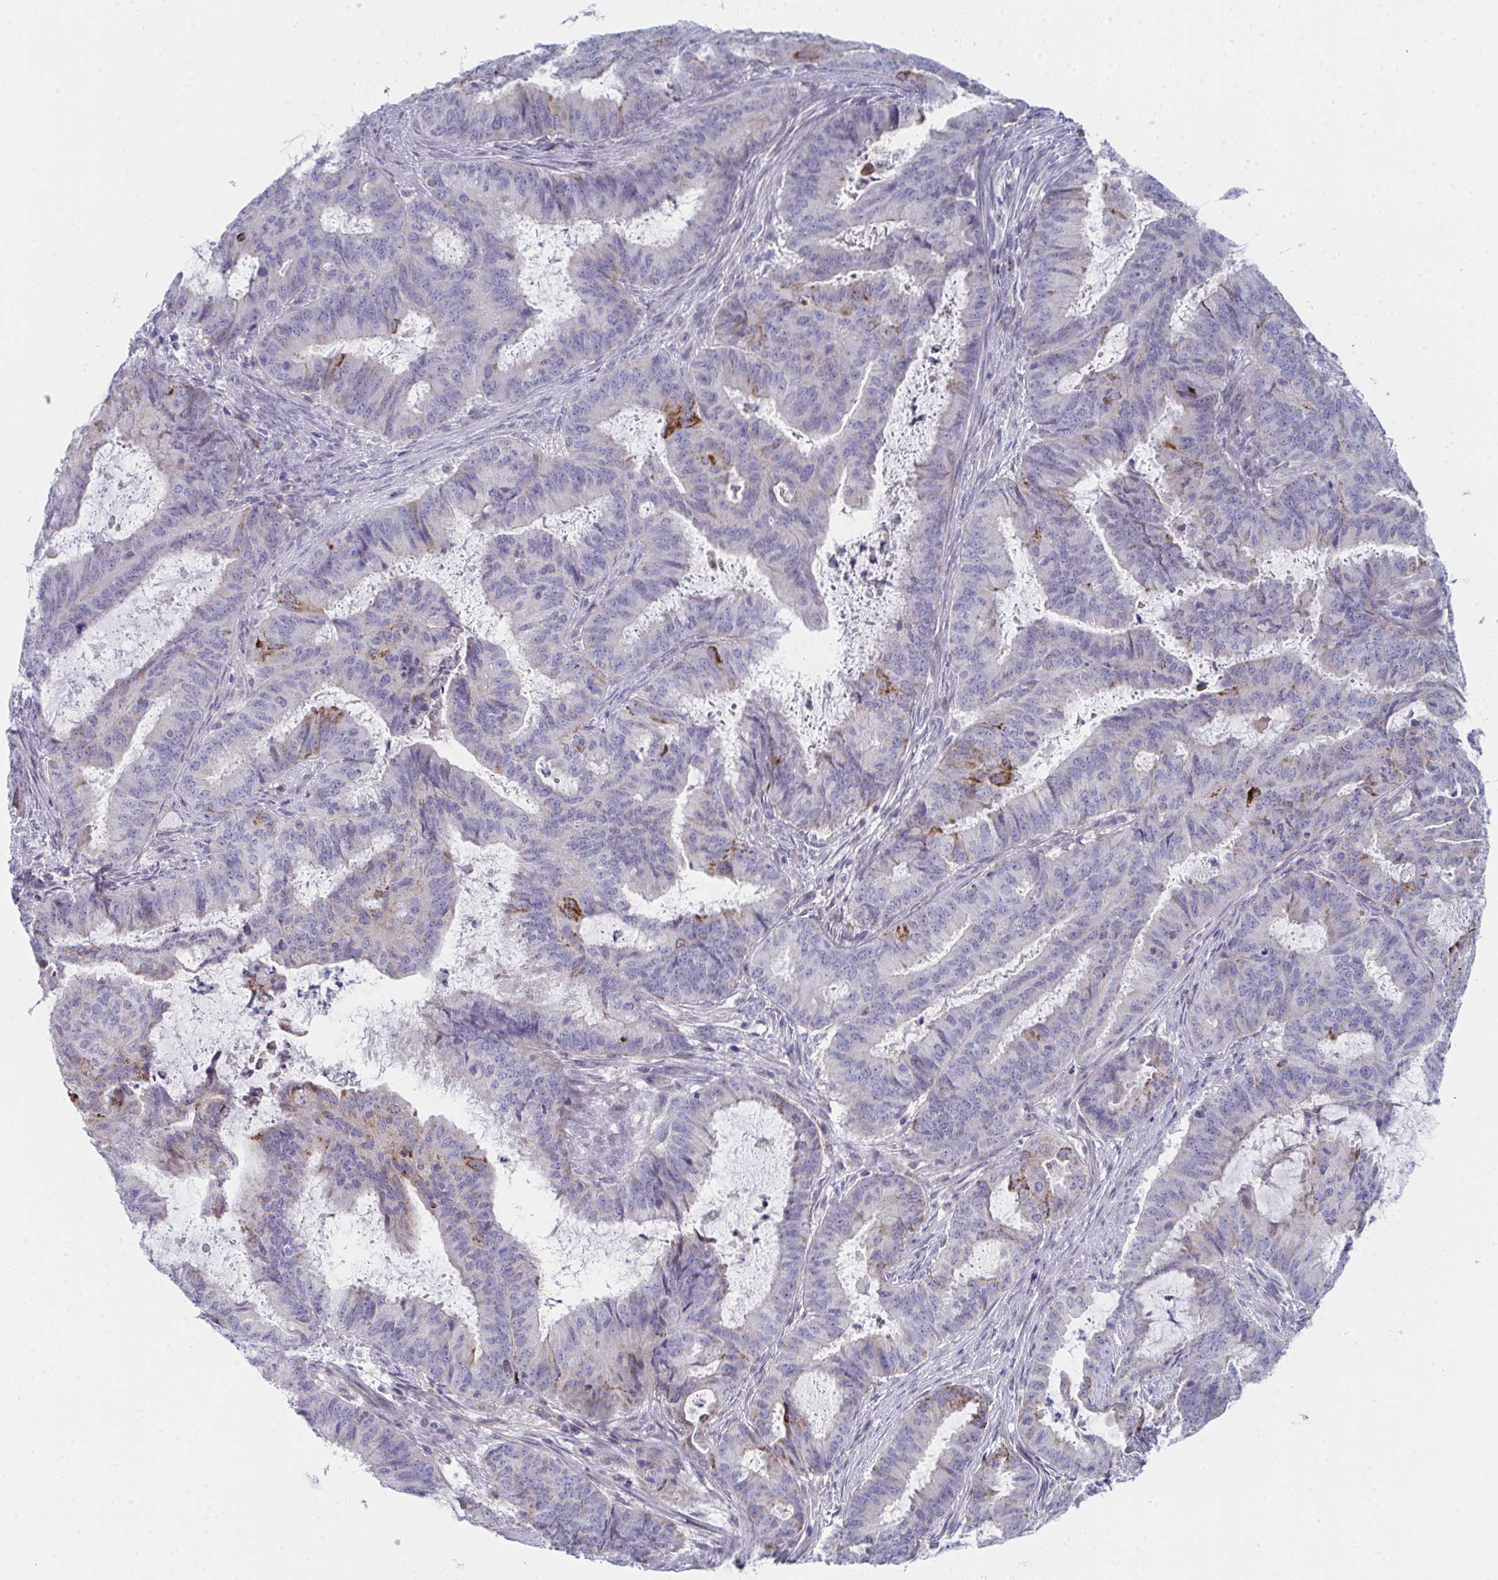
{"staining": {"intensity": "moderate", "quantity": "<25%", "location": "cytoplasmic/membranous"}, "tissue": "endometrial cancer", "cell_type": "Tumor cells", "image_type": "cancer", "snomed": [{"axis": "morphology", "description": "Adenocarcinoma, NOS"}, {"axis": "topography", "description": "Endometrium"}], "caption": "Protein positivity by IHC shows moderate cytoplasmic/membranous expression in about <25% of tumor cells in endometrial cancer.", "gene": "VWDE", "patient": {"sex": "female", "age": 51}}